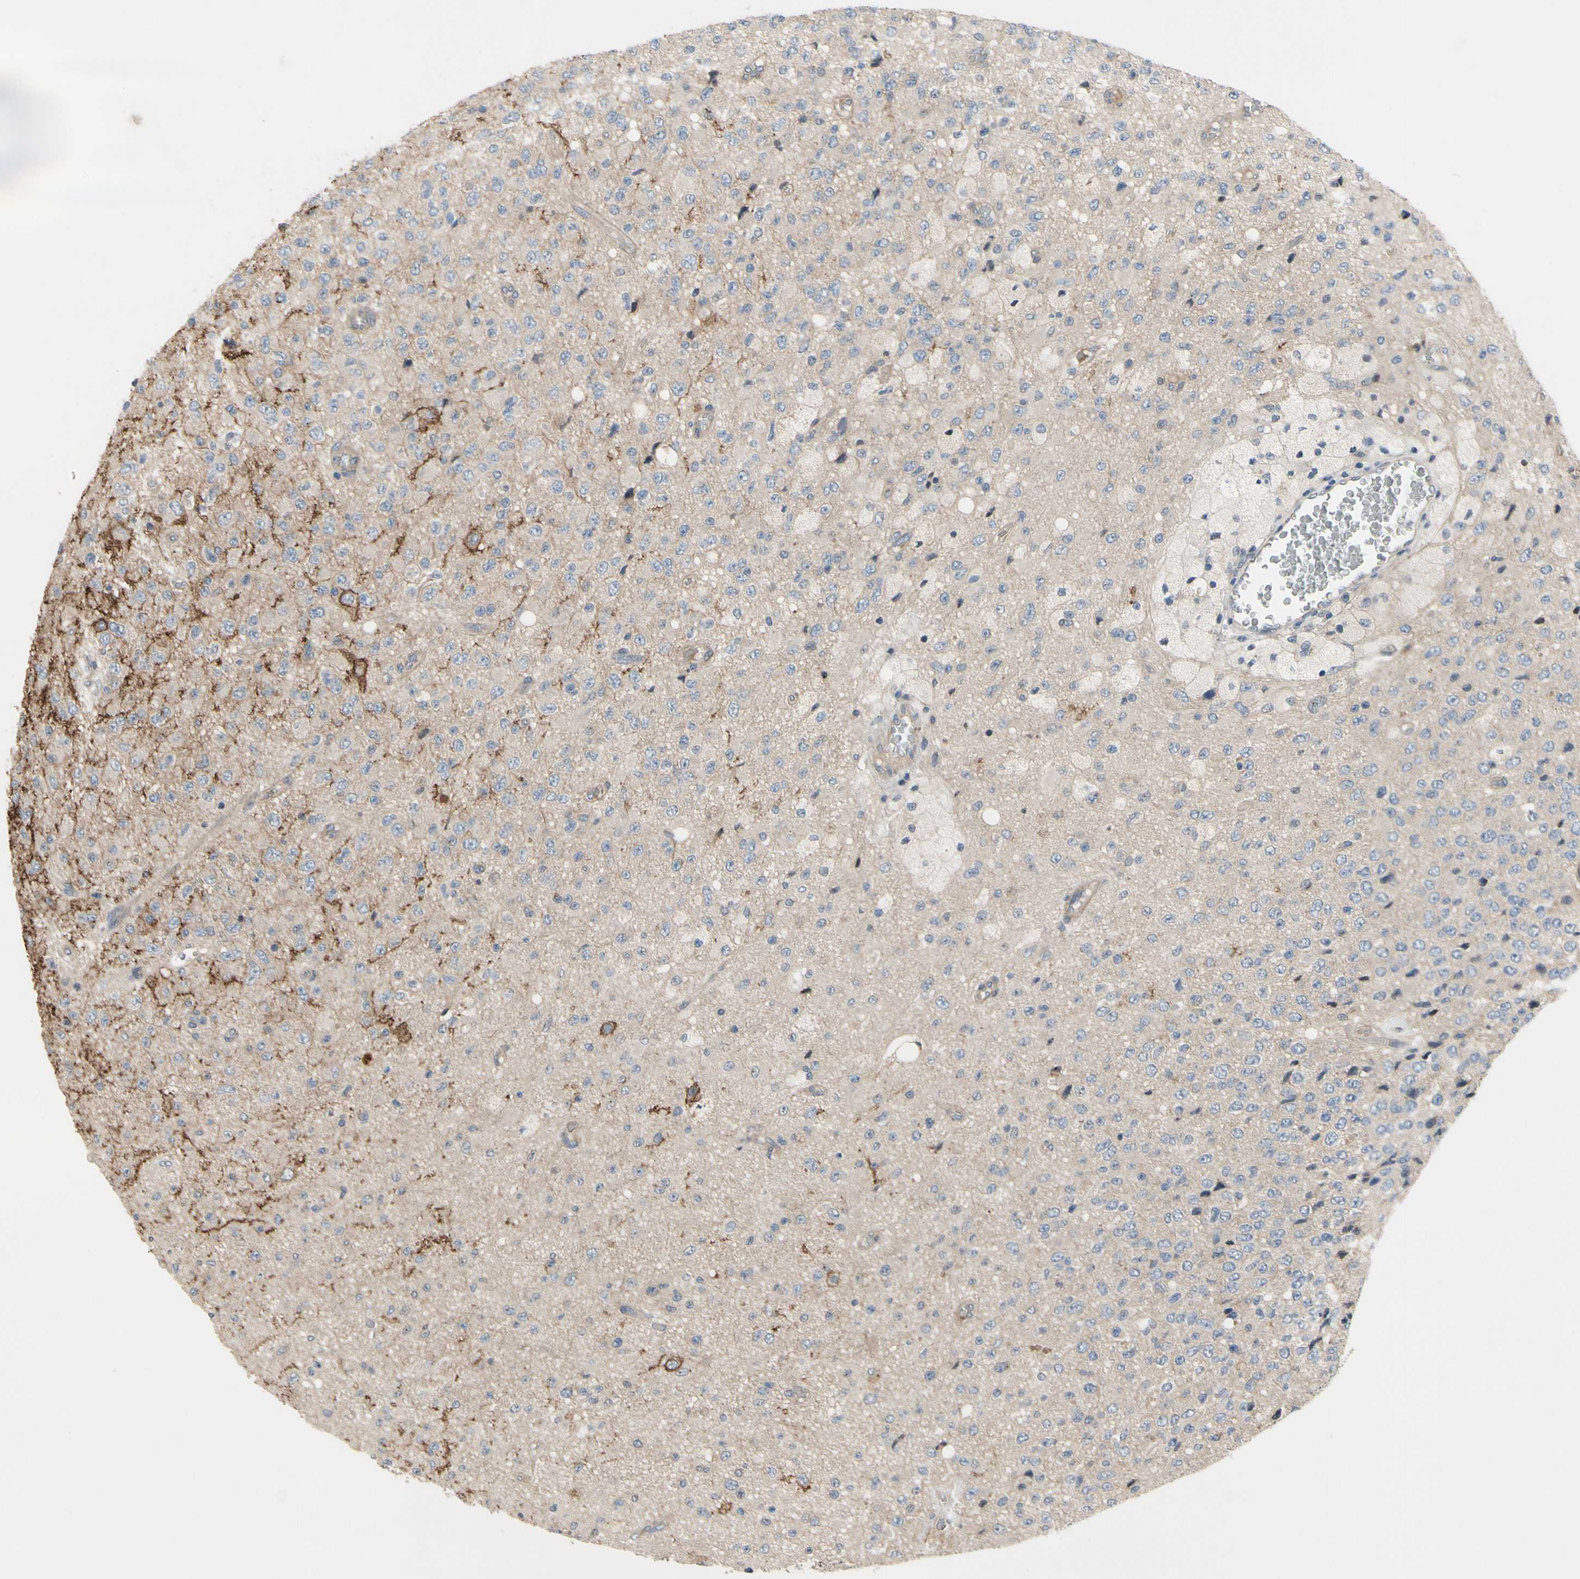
{"staining": {"intensity": "moderate", "quantity": "<25%", "location": "cytoplasmic/membranous"}, "tissue": "glioma", "cell_type": "Tumor cells", "image_type": "cancer", "snomed": [{"axis": "morphology", "description": "Glioma, malignant, High grade"}, {"axis": "topography", "description": "pancreas cauda"}], "caption": "A low amount of moderate cytoplasmic/membranous staining is identified in approximately <25% of tumor cells in malignant glioma (high-grade) tissue.", "gene": "ICAM5", "patient": {"sex": "male", "age": 60}}